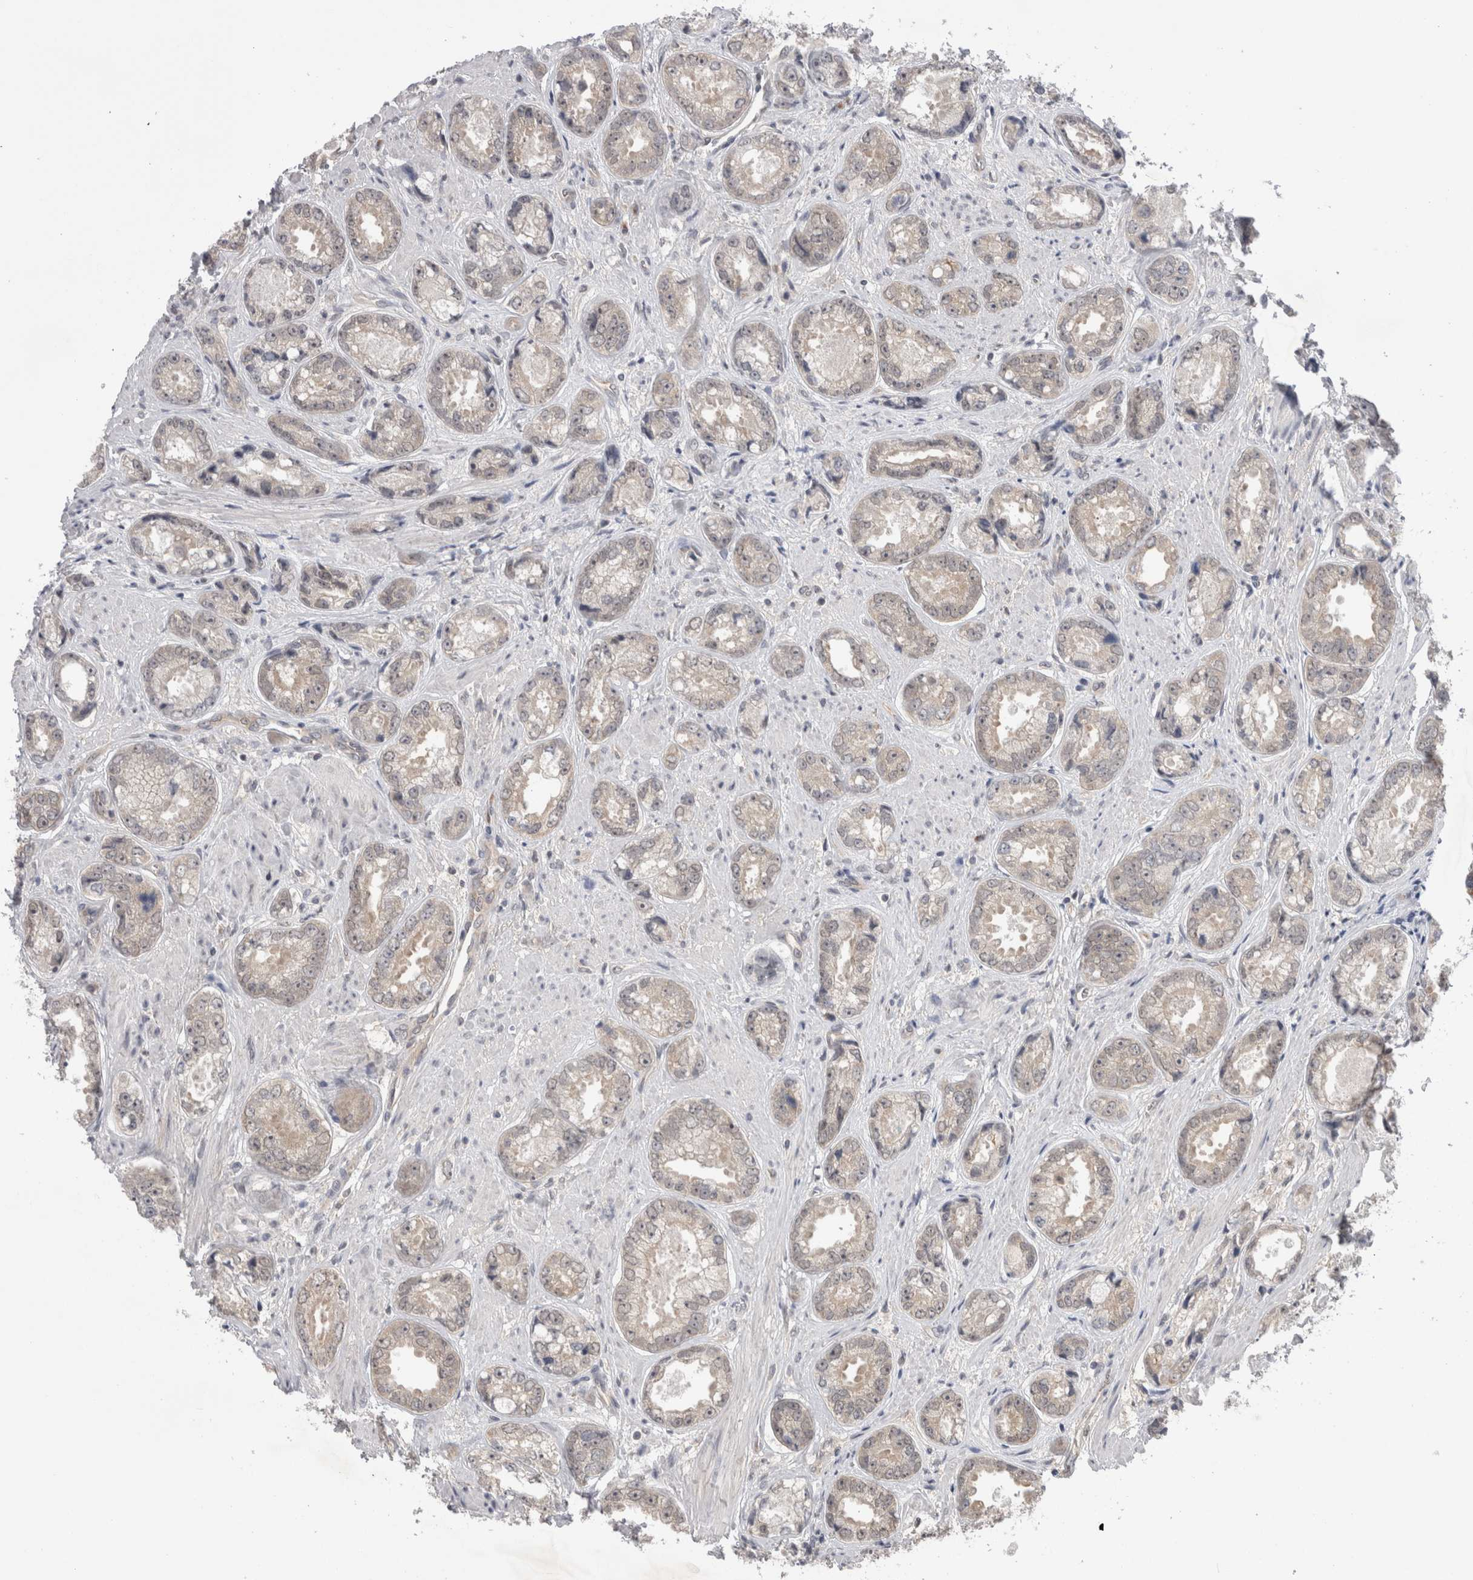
{"staining": {"intensity": "negative", "quantity": "none", "location": "none"}, "tissue": "prostate cancer", "cell_type": "Tumor cells", "image_type": "cancer", "snomed": [{"axis": "morphology", "description": "Adenocarcinoma, High grade"}, {"axis": "topography", "description": "Prostate"}], "caption": "The IHC histopathology image has no significant positivity in tumor cells of prostate cancer tissue. (Immunohistochemistry (ihc), brightfield microscopy, high magnification).", "gene": "ZNF341", "patient": {"sex": "male", "age": 61}}